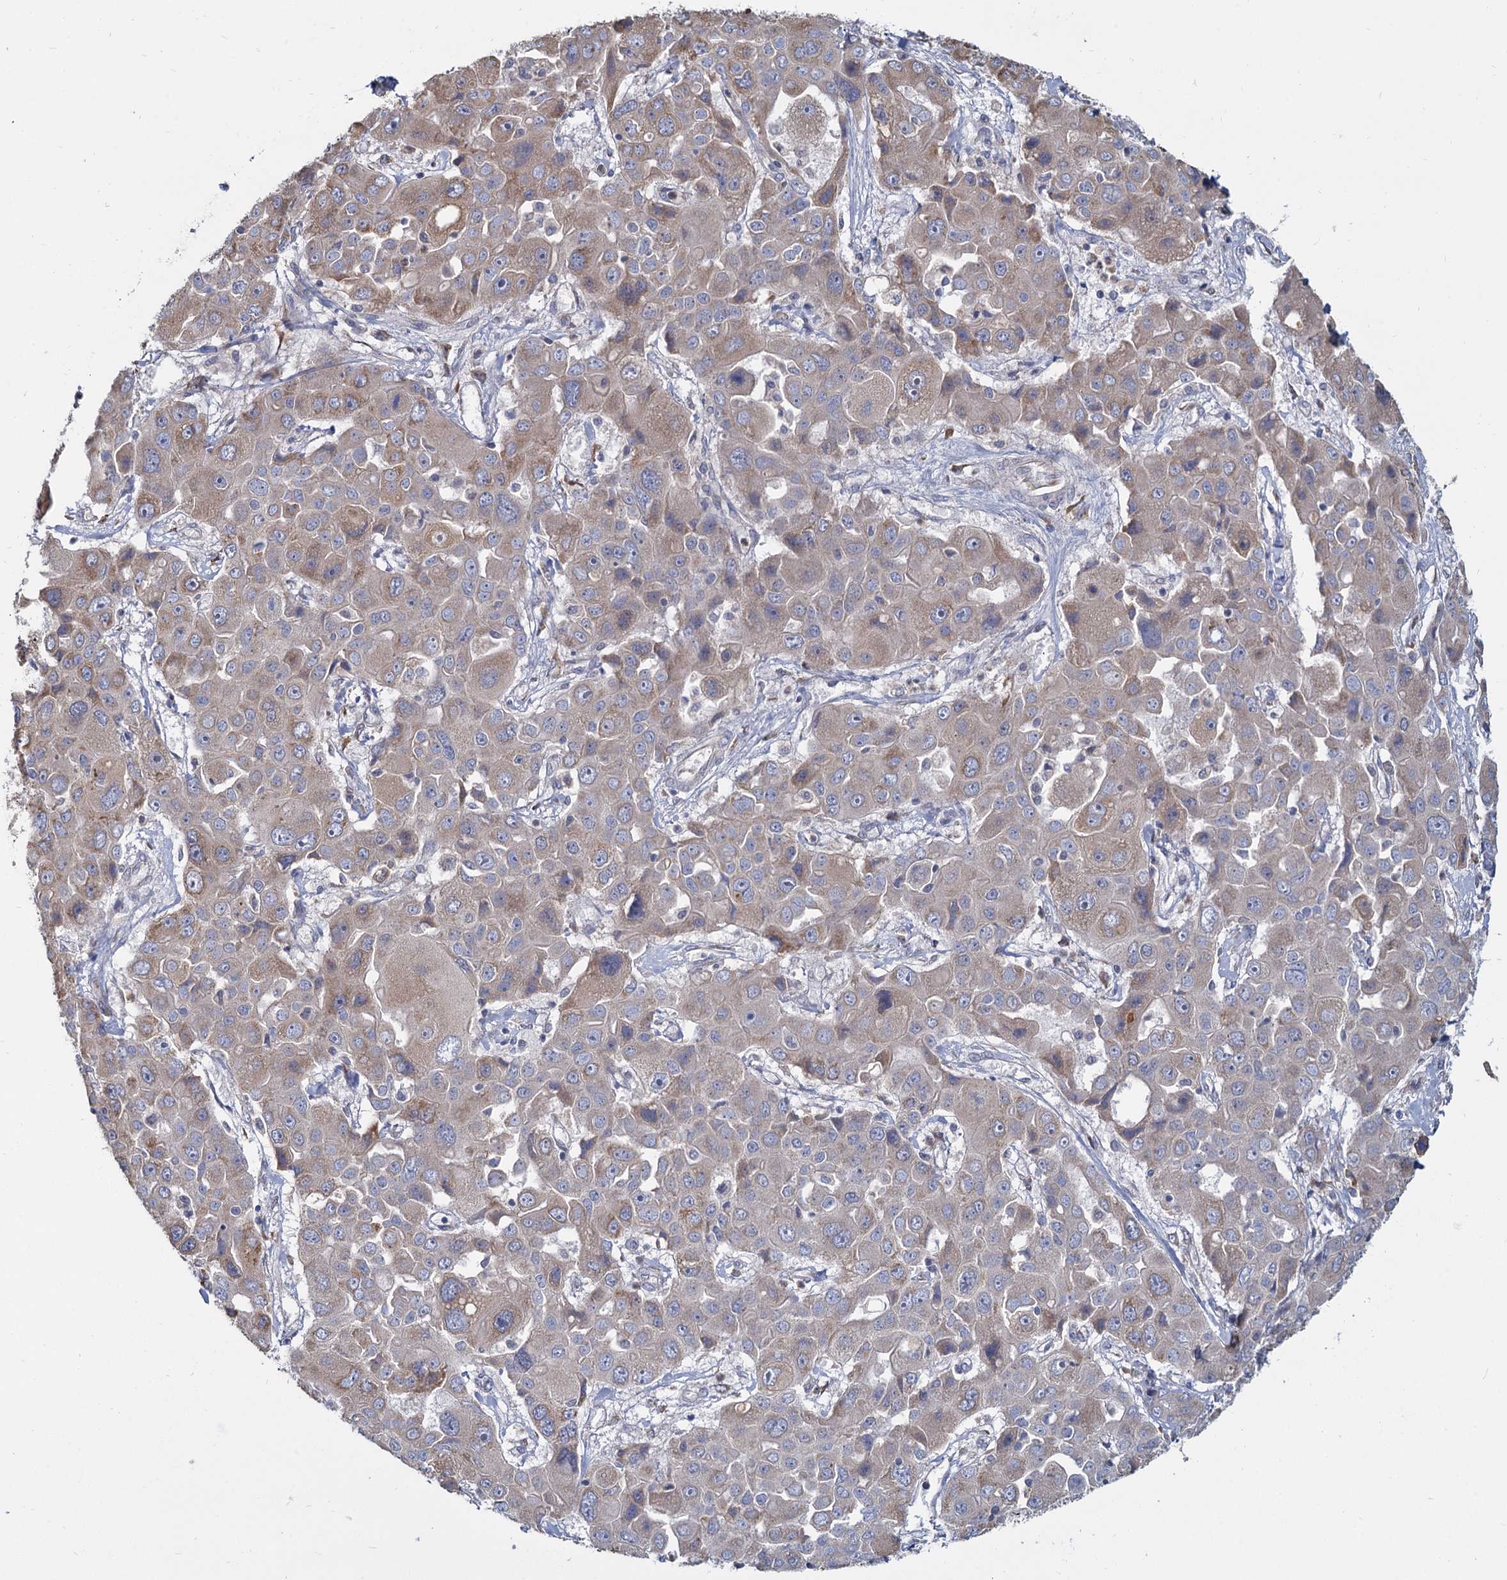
{"staining": {"intensity": "weak", "quantity": "25%-75%", "location": "cytoplasmic/membranous"}, "tissue": "liver cancer", "cell_type": "Tumor cells", "image_type": "cancer", "snomed": [{"axis": "morphology", "description": "Cholangiocarcinoma"}, {"axis": "topography", "description": "Liver"}], "caption": "Immunohistochemistry (DAB (3,3'-diaminobenzidine)) staining of human liver cancer exhibits weak cytoplasmic/membranous protein expression in about 25%-75% of tumor cells. (DAB IHC with brightfield microscopy, high magnification).", "gene": "LRRC51", "patient": {"sex": "male", "age": 67}}